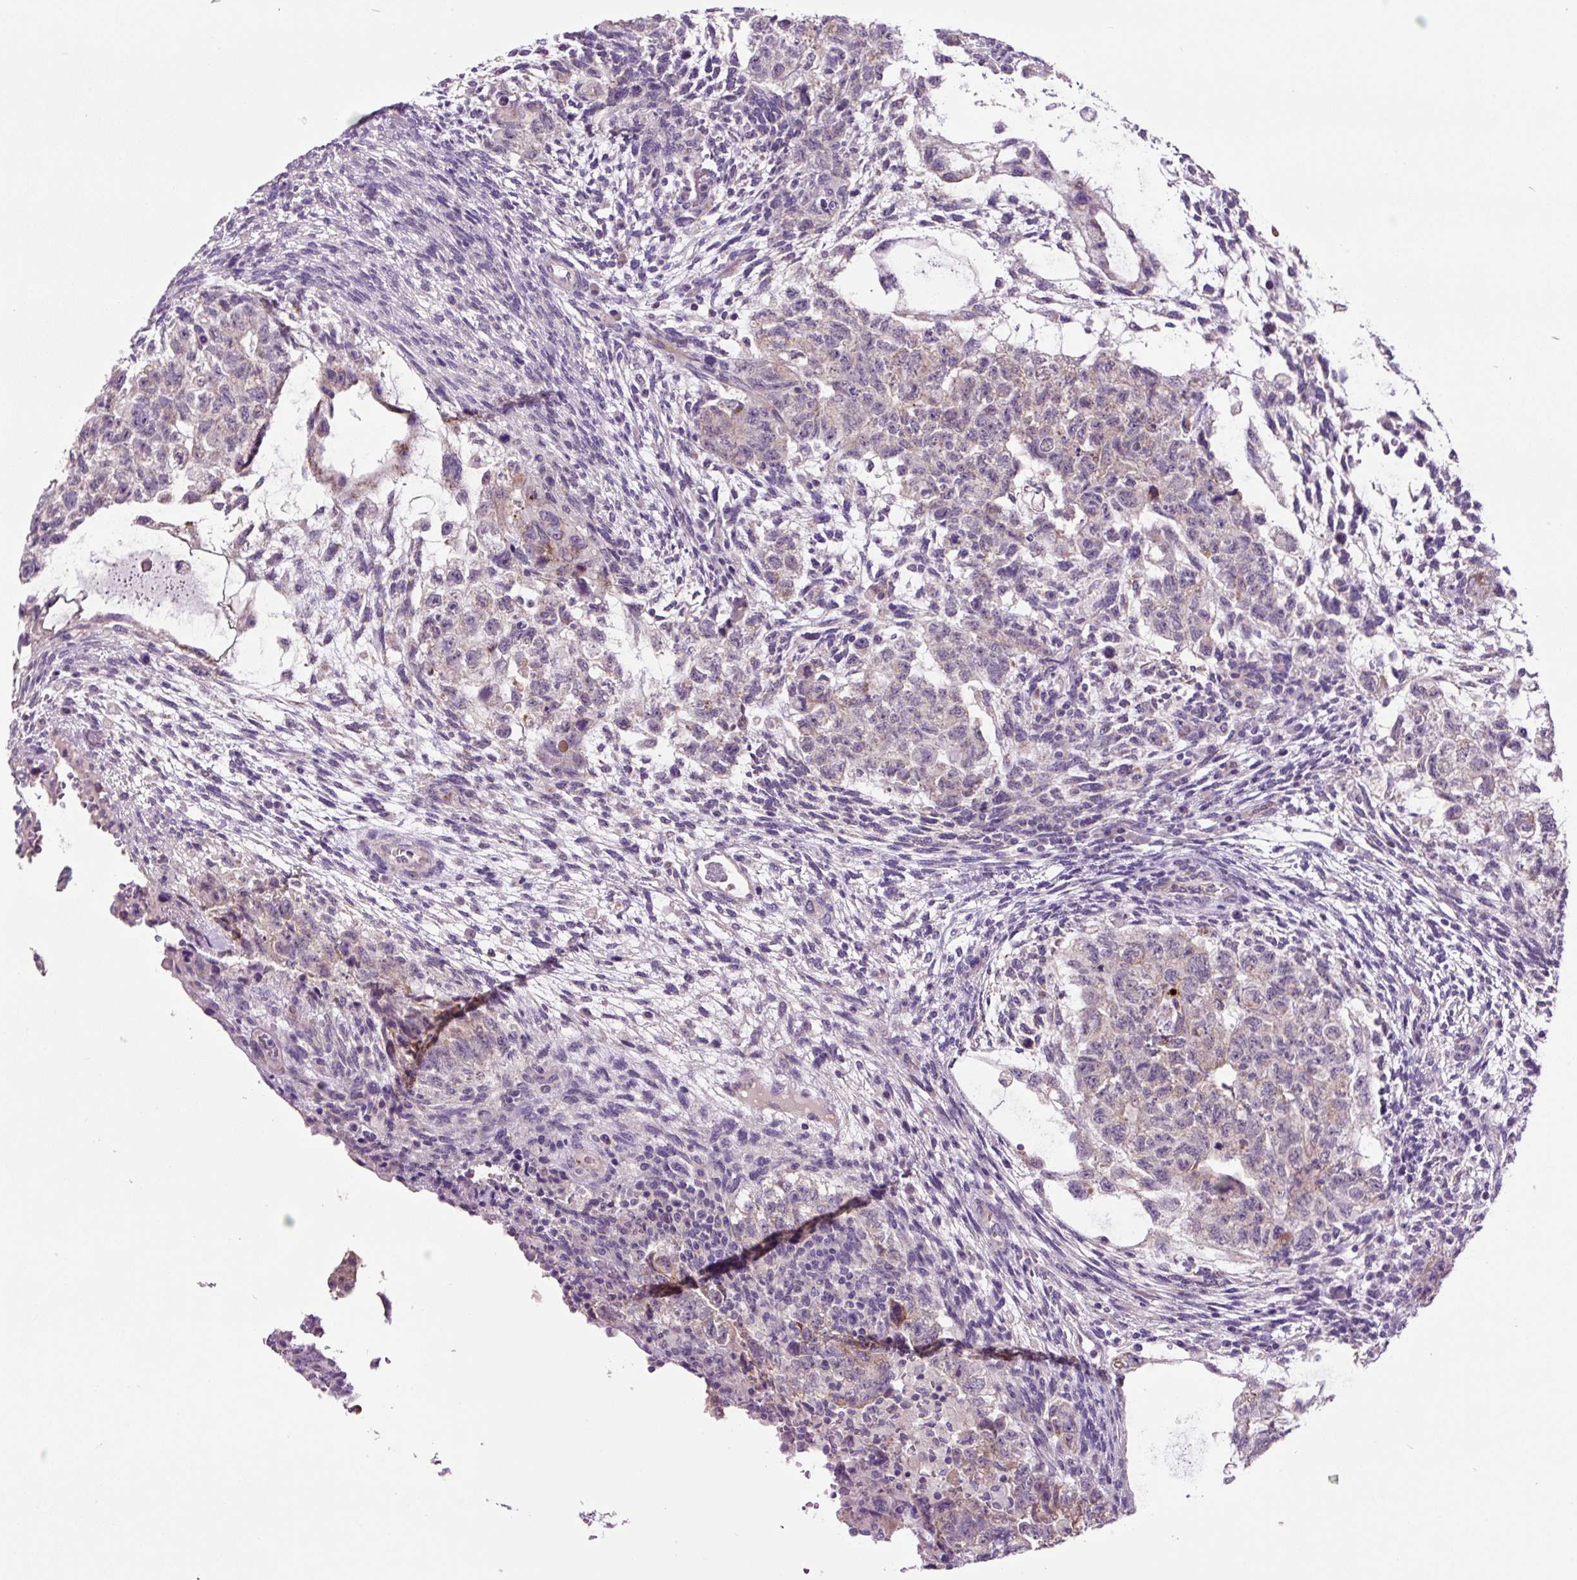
{"staining": {"intensity": "weak", "quantity": "25%-75%", "location": "cytoplasmic/membranous"}, "tissue": "testis cancer", "cell_type": "Tumor cells", "image_type": "cancer", "snomed": [{"axis": "morphology", "description": "Normal tissue, NOS"}, {"axis": "morphology", "description": "Carcinoma, Embryonal, NOS"}, {"axis": "topography", "description": "Testis"}], "caption": "Human testis cancer (embryonal carcinoma) stained with a protein marker demonstrates weak staining in tumor cells.", "gene": "OGDHL", "patient": {"sex": "male", "age": 36}}